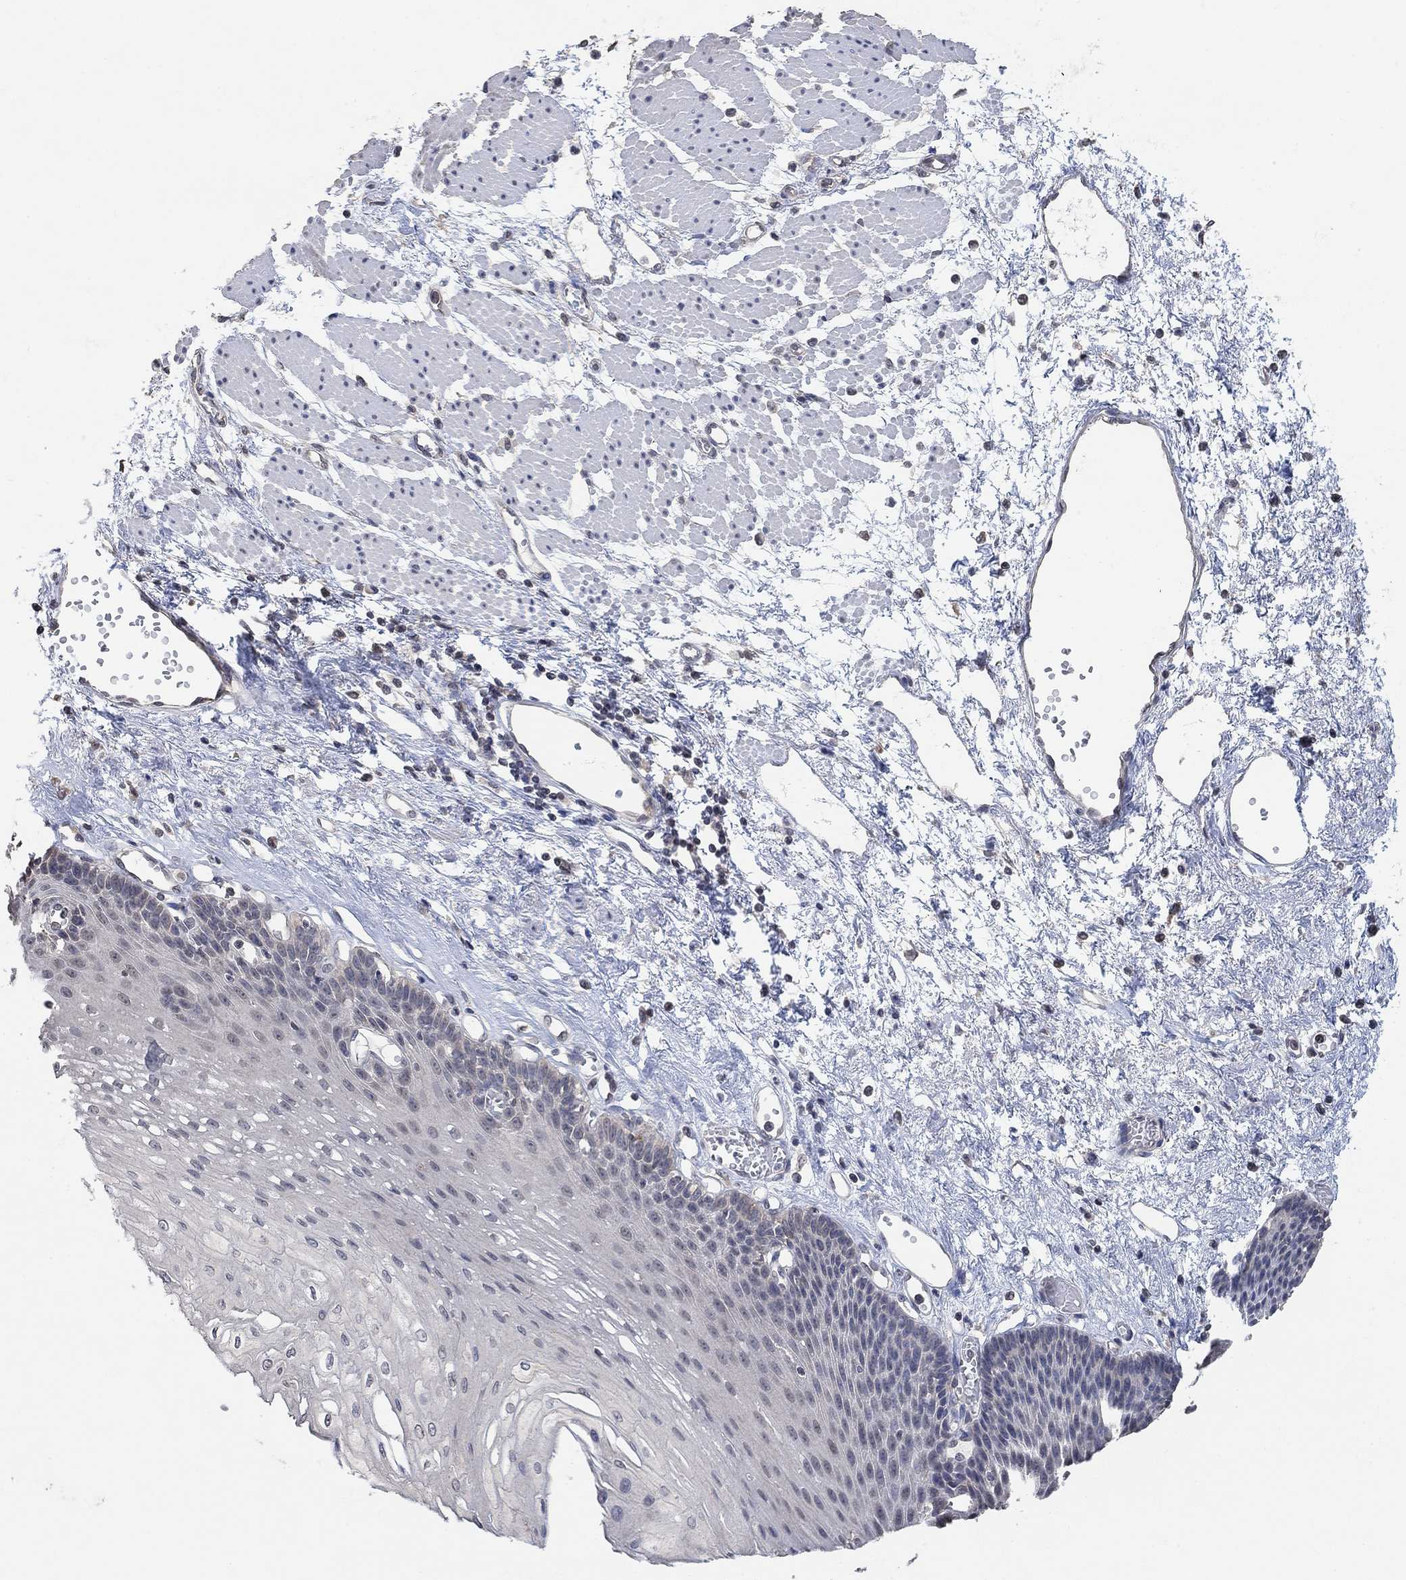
{"staining": {"intensity": "negative", "quantity": "none", "location": "none"}, "tissue": "esophagus", "cell_type": "Squamous epithelial cells", "image_type": "normal", "snomed": [{"axis": "morphology", "description": "Normal tissue, NOS"}, {"axis": "topography", "description": "Esophagus"}], "caption": "This is an immunohistochemistry micrograph of unremarkable human esophagus. There is no staining in squamous epithelial cells.", "gene": "UNC5B", "patient": {"sex": "female", "age": 62}}